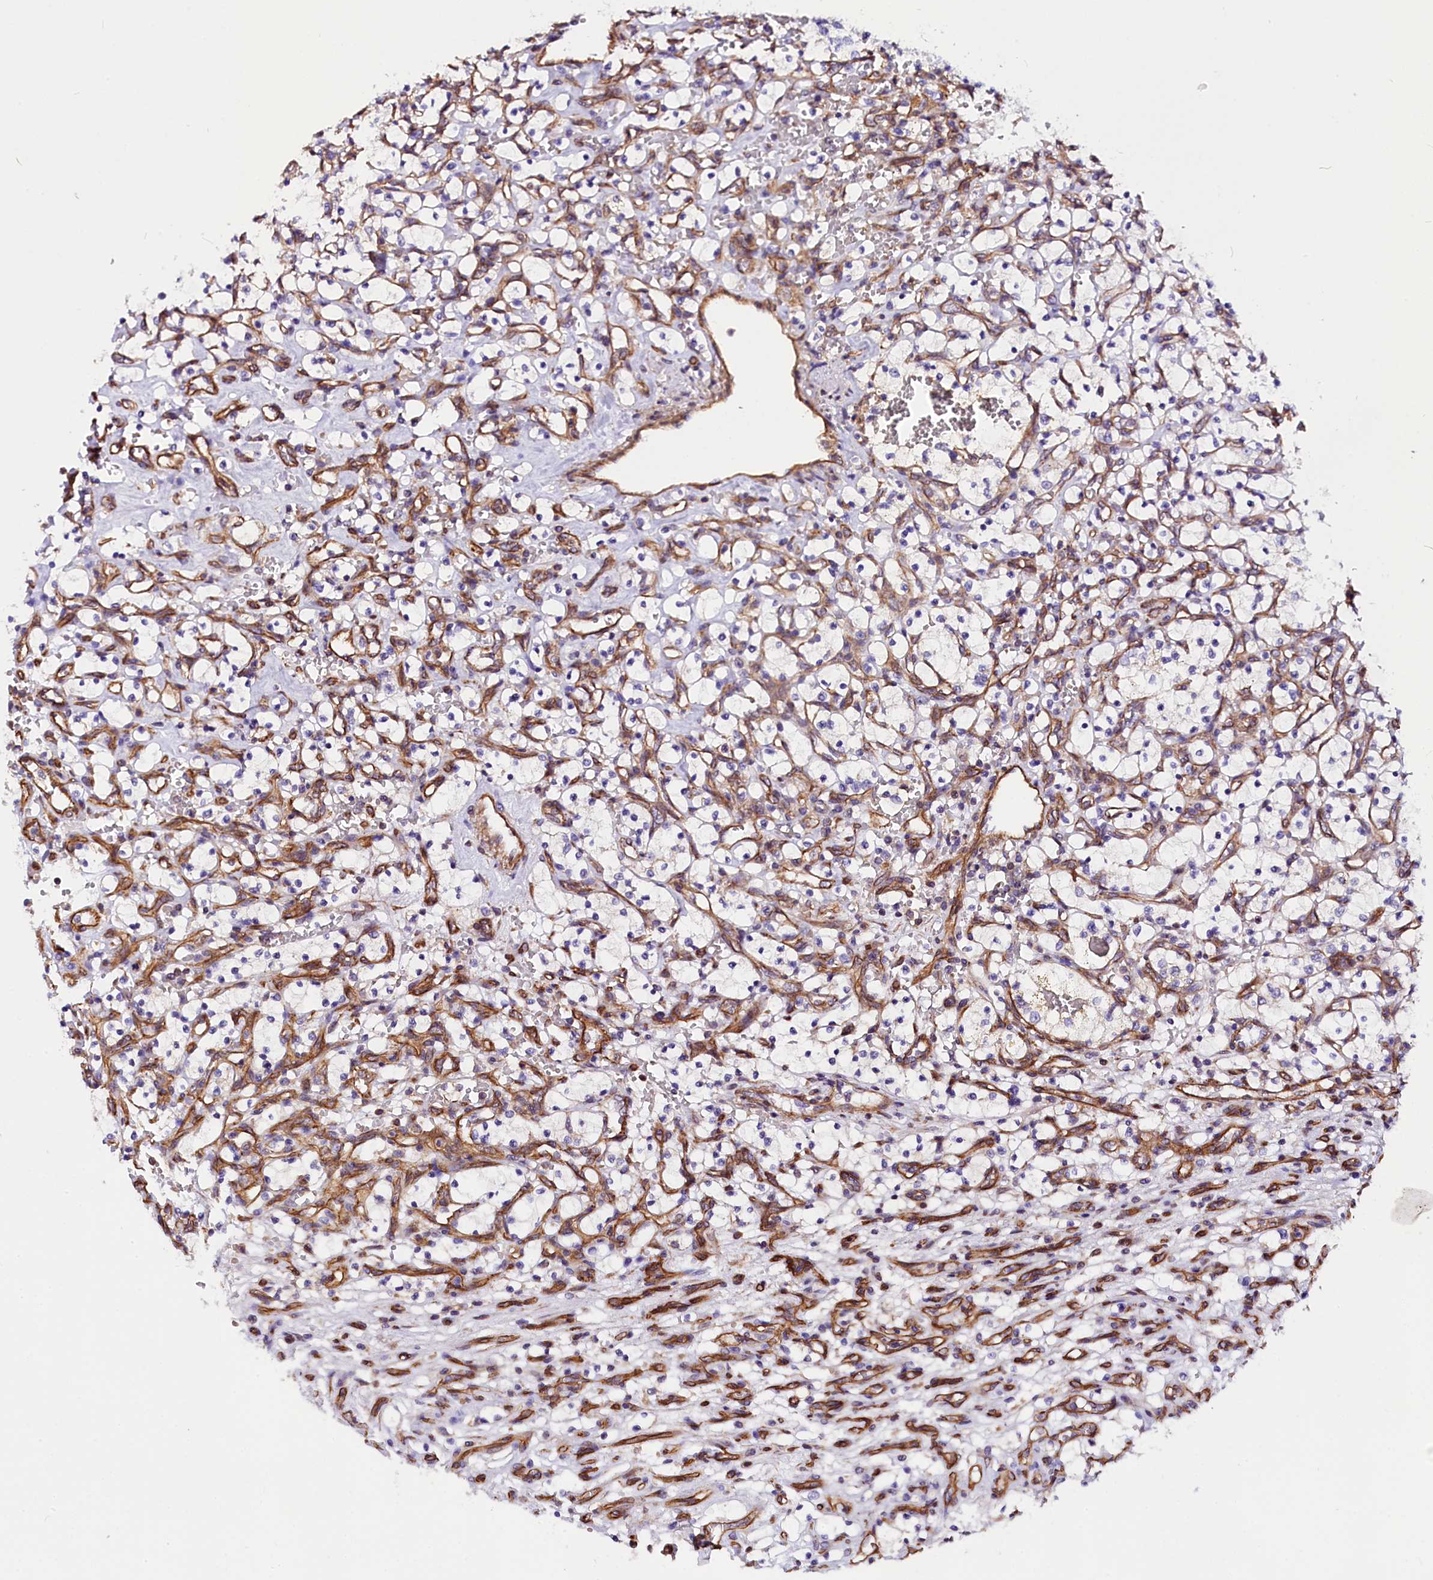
{"staining": {"intensity": "negative", "quantity": "none", "location": "none"}, "tissue": "renal cancer", "cell_type": "Tumor cells", "image_type": "cancer", "snomed": [{"axis": "morphology", "description": "Adenocarcinoma, NOS"}, {"axis": "topography", "description": "Kidney"}], "caption": "A histopathology image of human renal cancer is negative for staining in tumor cells.", "gene": "MED20", "patient": {"sex": "female", "age": 69}}